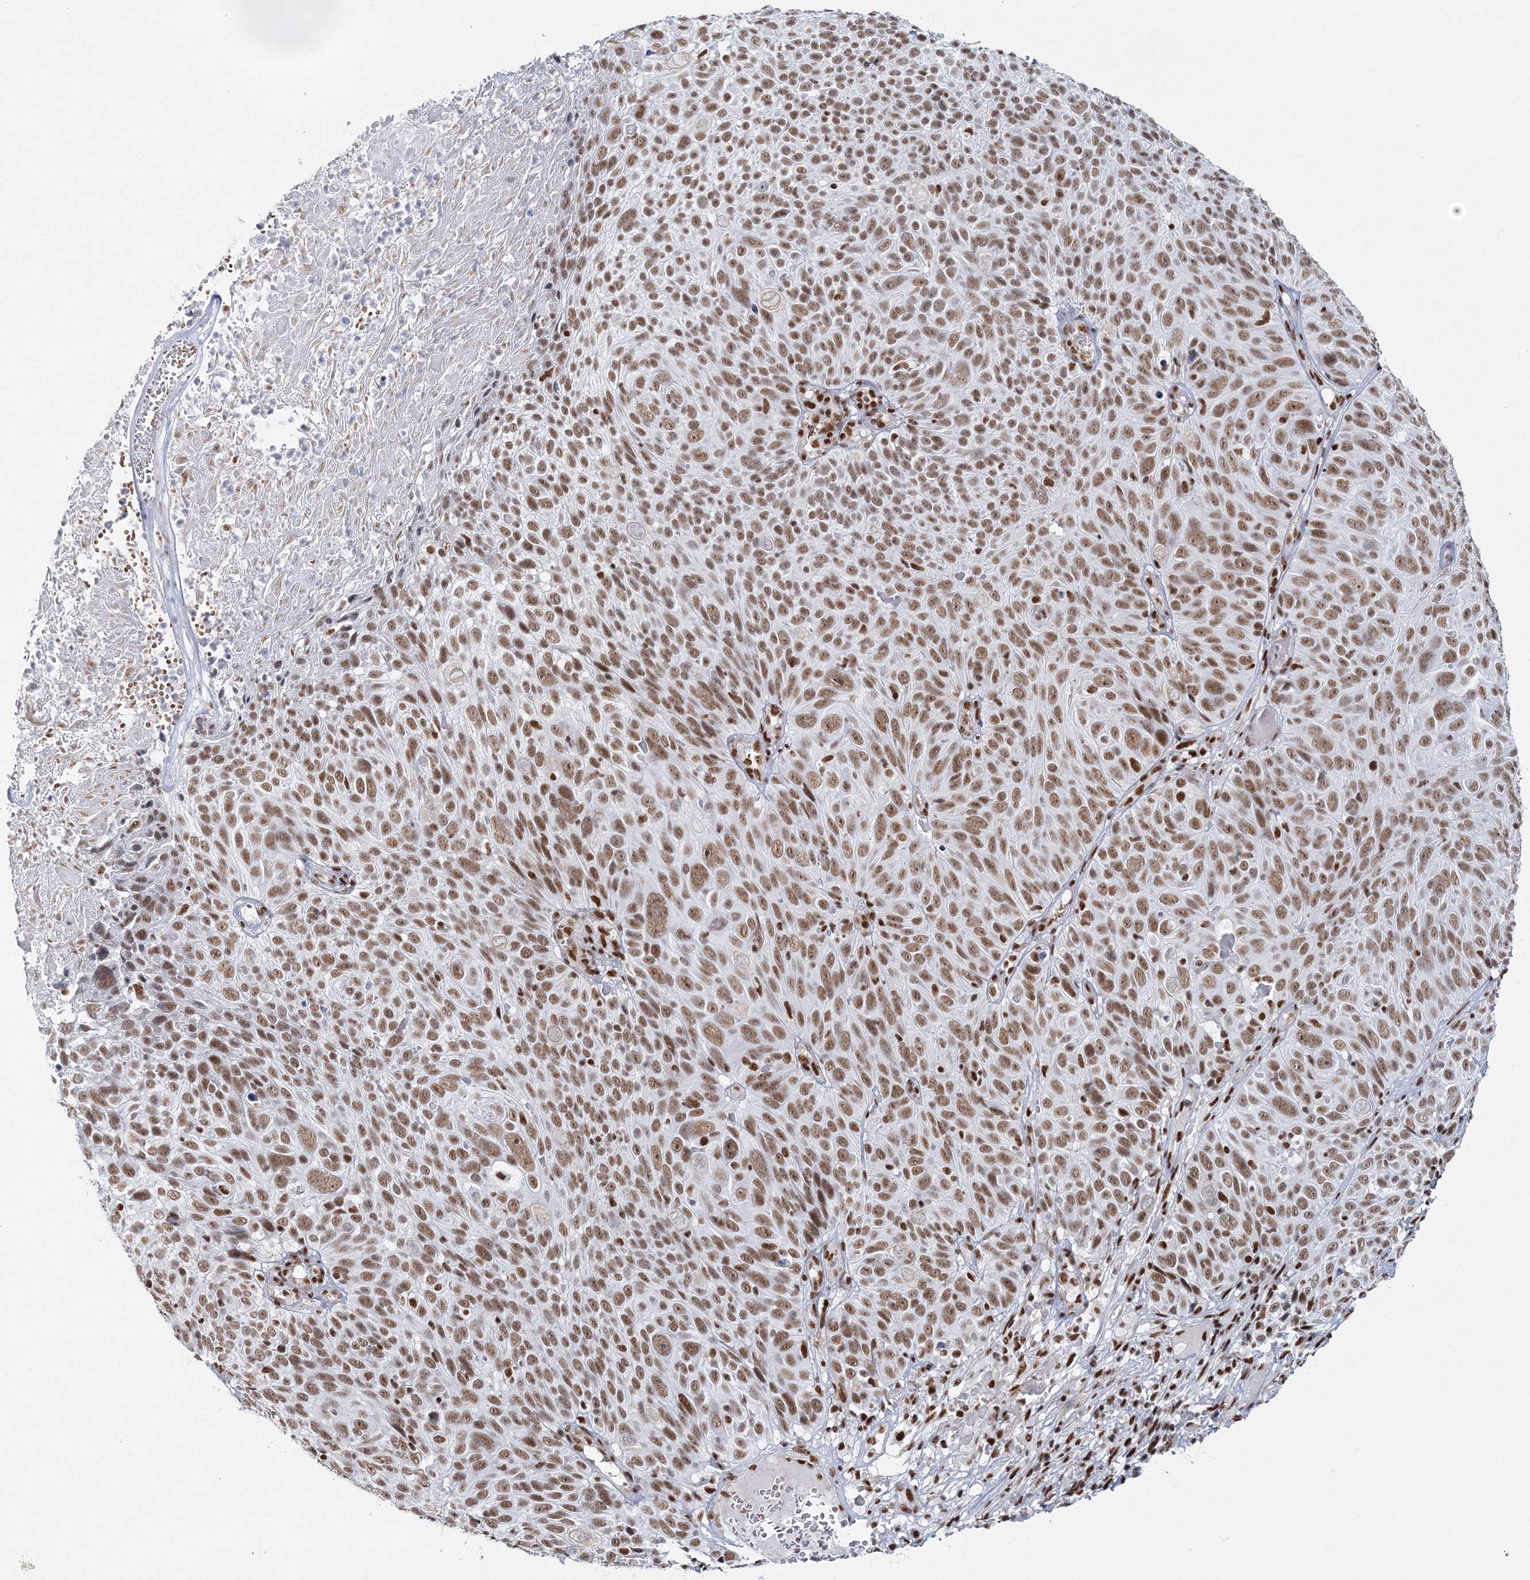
{"staining": {"intensity": "moderate", "quantity": ">75%", "location": "nuclear"}, "tissue": "cervical cancer", "cell_type": "Tumor cells", "image_type": "cancer", "snomed": [{"axis": "morphology", "description": "Squamous cell carcinoma, NOS"}, {"axis": "topography", "description": "Cervix"}], "caption": "Moderate nuclear protein expression is present in approximately >75% of tumor cells in cervical cancer (squamous cell carcinoma). The staining is performed using DAB brown chromogen to label protein expression. The nuclei are counter-stained blue using hematoxylin.", "gene": "QRICH1", "patient": {"sex": "female", "age": 74}}